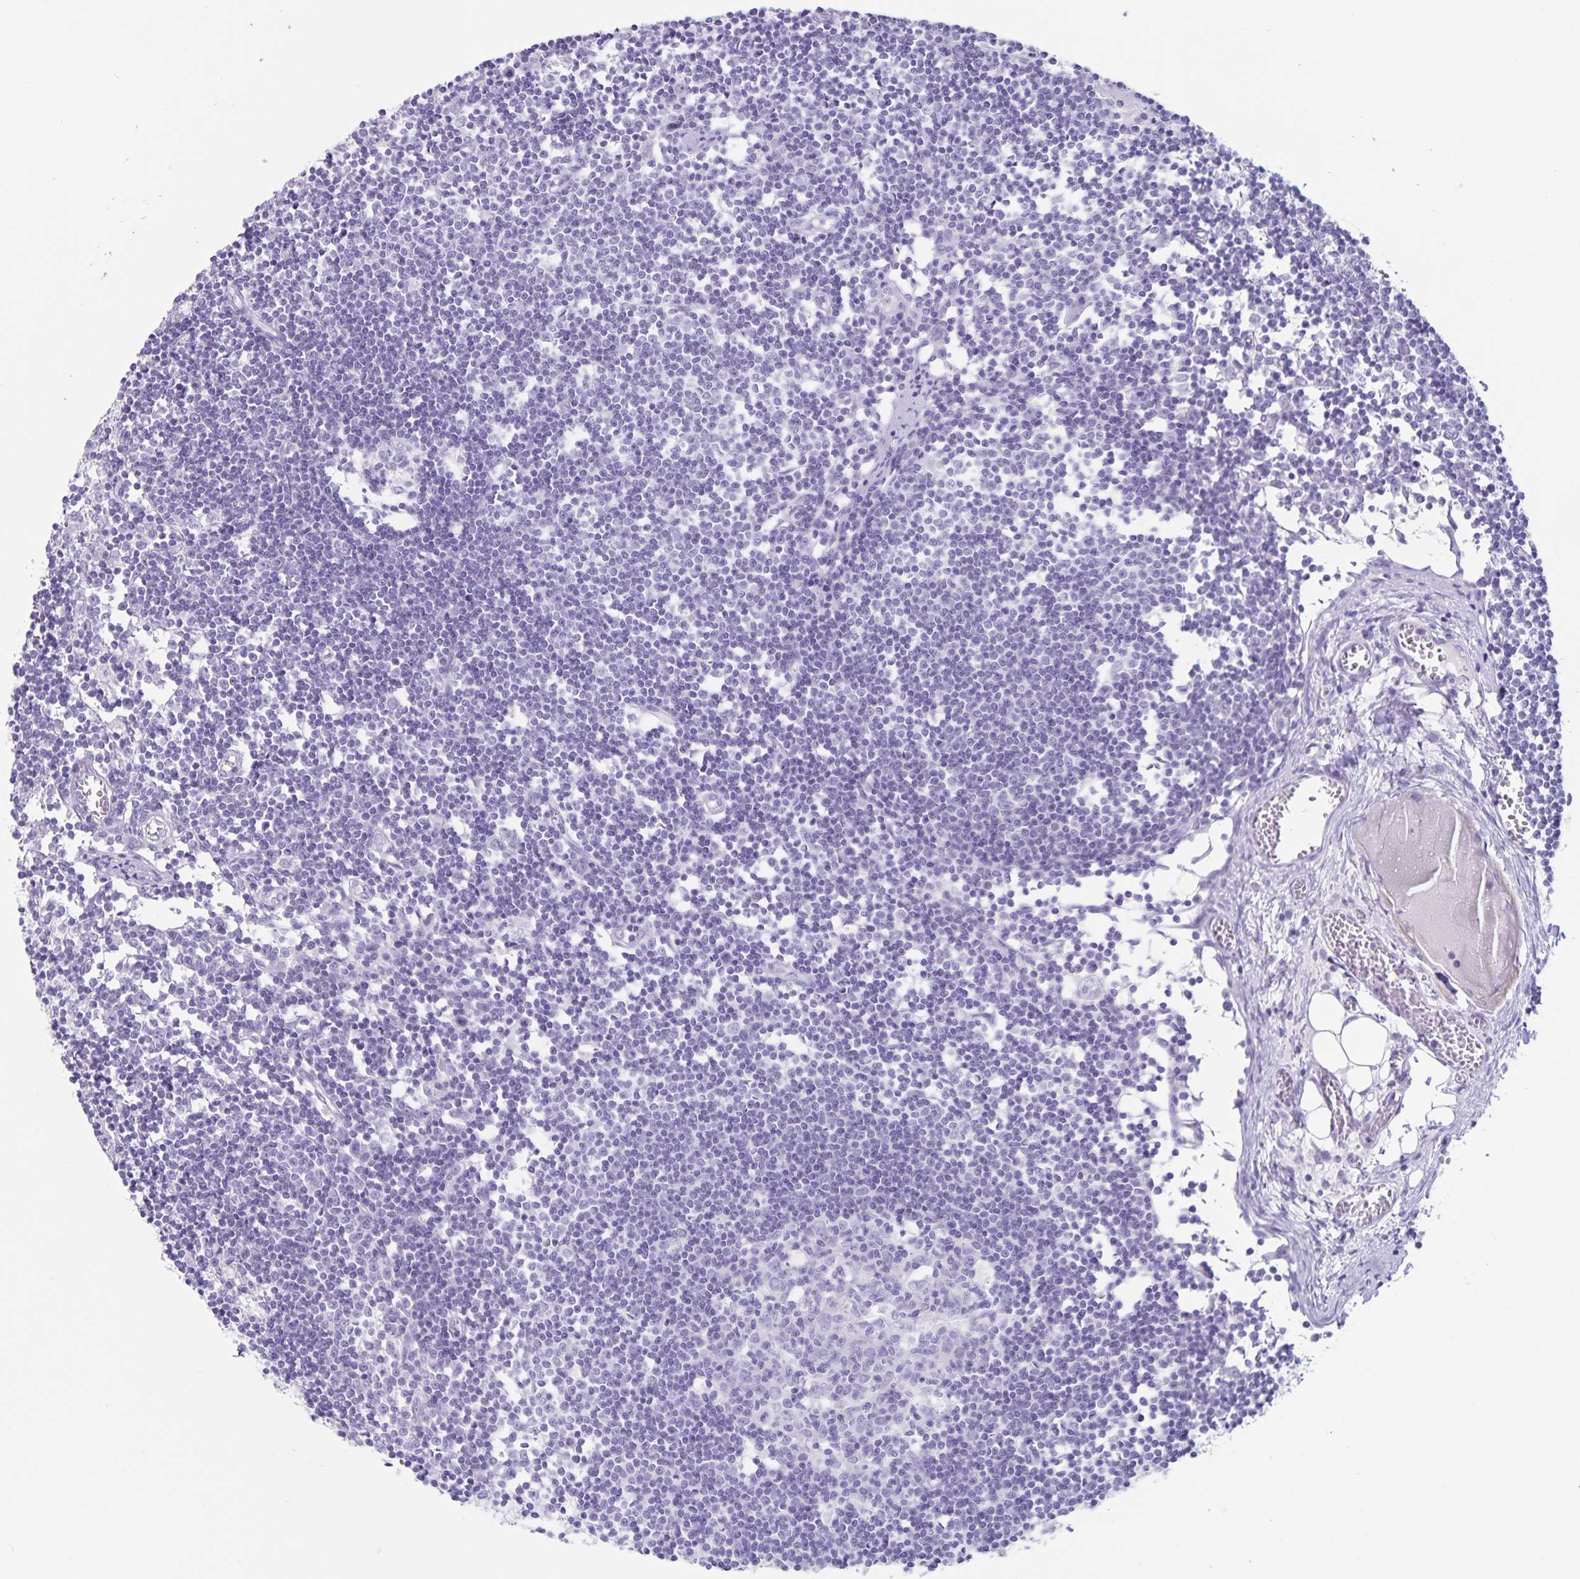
{"staining": {"intensity": "negative", "quantity": "none", "location": "none"}, "tissue": "lymph node", "cell_type": "Germinal center cells", "image_type": "normal", "snomed": [{"axis": "morphology", "description": "Normal tissue, NOS"}, {"axis": "topography", "description": "Lymph node"}], "caption": "Lymph node was stained to show a protein in brown. There is no significant positivity in germinal center cells. (Stains: DAB (3,3'-diaminobenzidine) IHC with hematoxylin counter stain, Microscopy: brightfield microscopy at high magnification).", "gene": "C11orf42", "patient": {"sex": "female", "age": 11}}